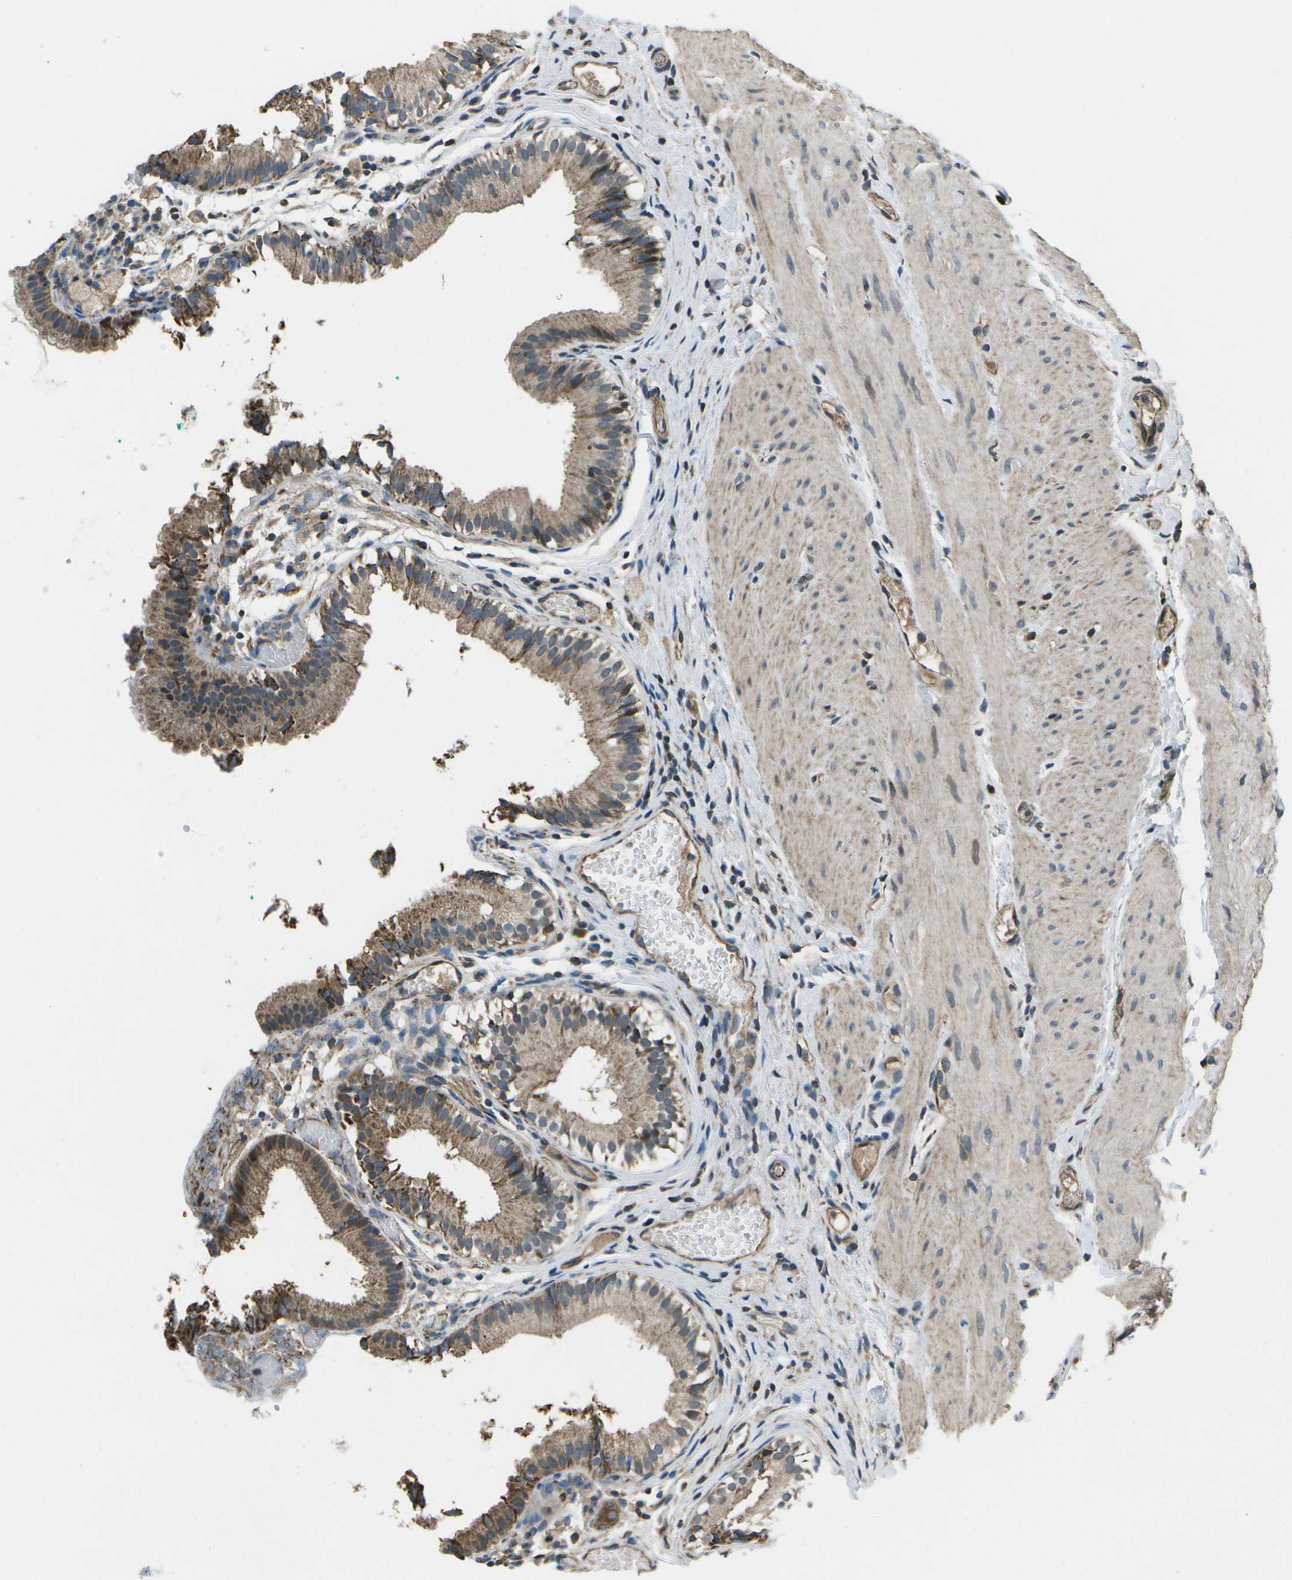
{"staining": {"intensity": "moderate", "quantity": ">75%", "location": "cytoplasmic/membranous"}, "tissue": "gallbladder", "cell_type": "Glandular cells", "image_type": "normal", "snomed": [{"axis": "morphology", "description": "Normal tissue, NOS"}, {"axis": "topography", "description": "Gallbladder"}], "caption": "IHC photomicrograph of unremarkable gallbladder: gallbladder stained using IHC reveals medium levels of moderate protein expression localized specifically in the cytoplasmic/membranous of glandular cells, appearing as a cytoplasmic/membranous brown color.", "gene": "EIF2AK1", "patient": {"sex": "female", "age": 26}}